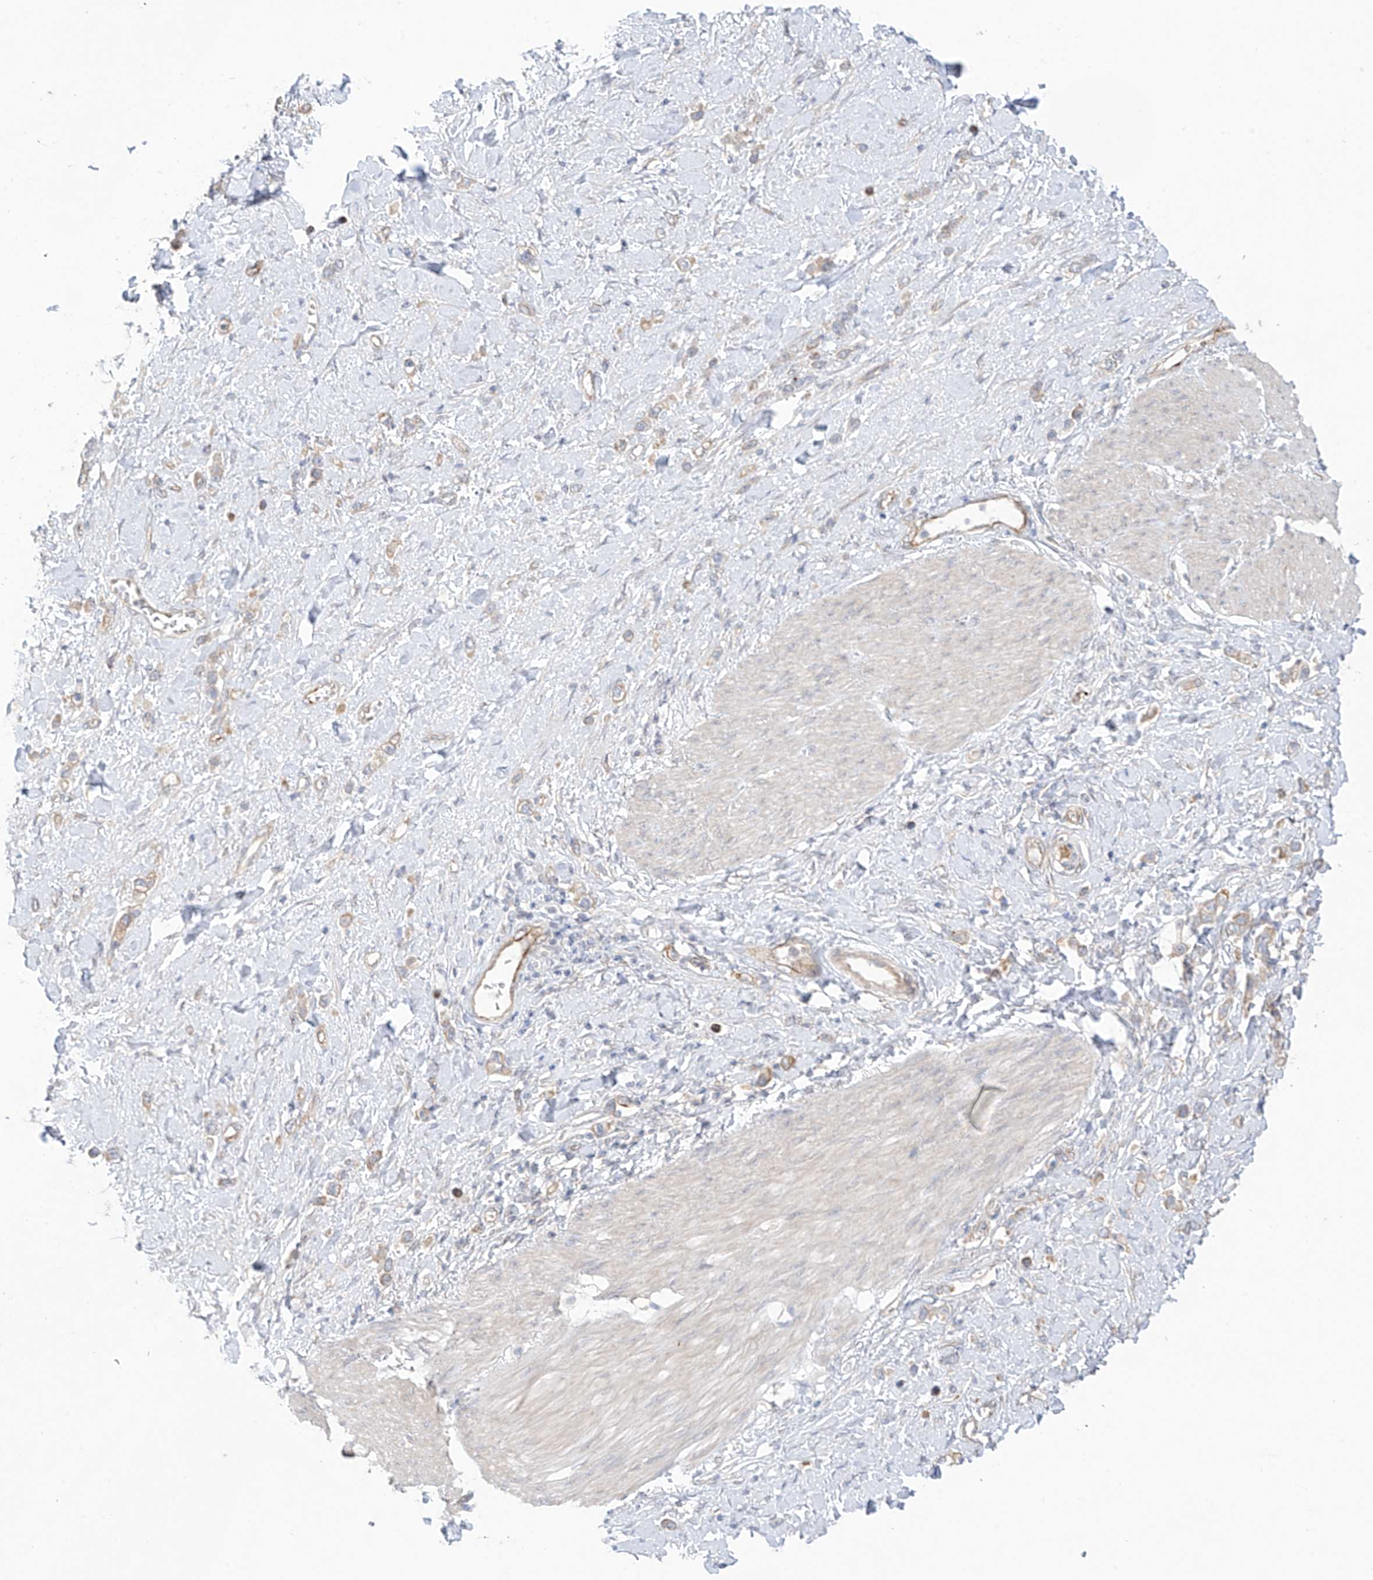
{"staining": {"intensity": "weak", "quantity": "25%-75%", "location": "cytoplasmic/membranous"}, "tissue": "stomach cancer", "cell_type": "Tumor cells", "image_type": "cancer", "snomed": [{"axis": "morphology", "description": "Normal tissue, NOS"}, {"axis": "morphology", "description": "Adenocarcinoma, NOS"}, {"axis": "topography", "description": "Stomach, upper"}, {"axis": "topography", "description": "Stomach"}], "caption": "Adenocarcinoma (stomach) stained with immunohistochemistry (IHC) reveals weak cytoplasmic/membranous expression in approximately 25%-75% of tumor cells. (Stains: DAB in brown, nuclei in blue, Microscopy: brightfield microscopy at high magnification).", "gene": "EIPR1", "patient": {"sex": "female", "age": 65}}